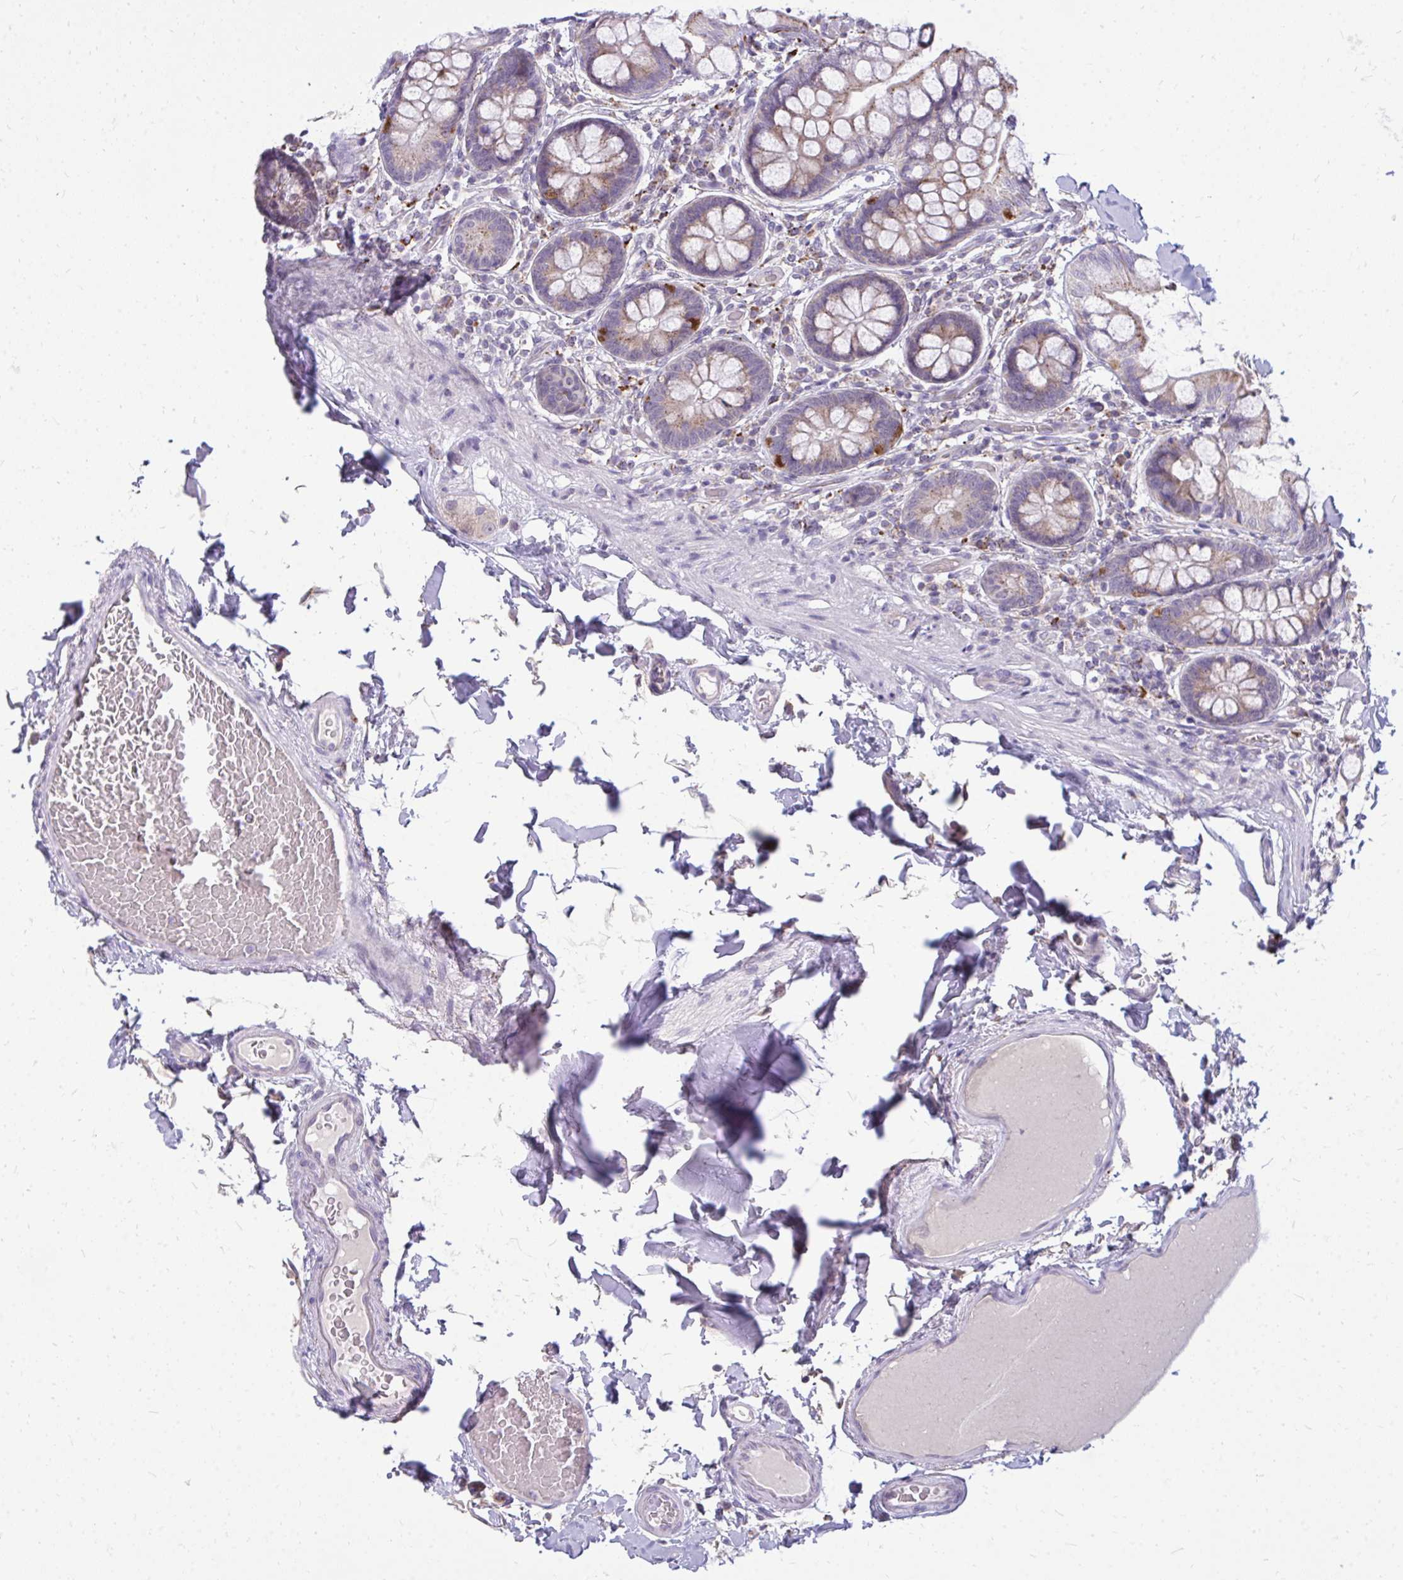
{"staining": {"intensity": "moderate", "quantity": "25%-75%", "location": "cytoplasmic/membranous"}, "tissue": "small intestine", "cell_type": "Glandular cells", "image_type": "normal", "snomed": [{"axis": "morphology", "description": "Normal tissue, NOS"}, {"axis": "topography", "description": "Small intestine"}], "caption": "A high-resolution image shows immunohistochemistry staining of benign small intestine, which displays moderate cytoplasmic/membranous expression in approximately 25%-75% of glandular cells. Using DAB (brown) and hematoxylin (blue) stains, captured at high magnification using brightfield microscopy.", "gene": "ZSCAN25", "patient": {"sex": "male", "age": 70}}